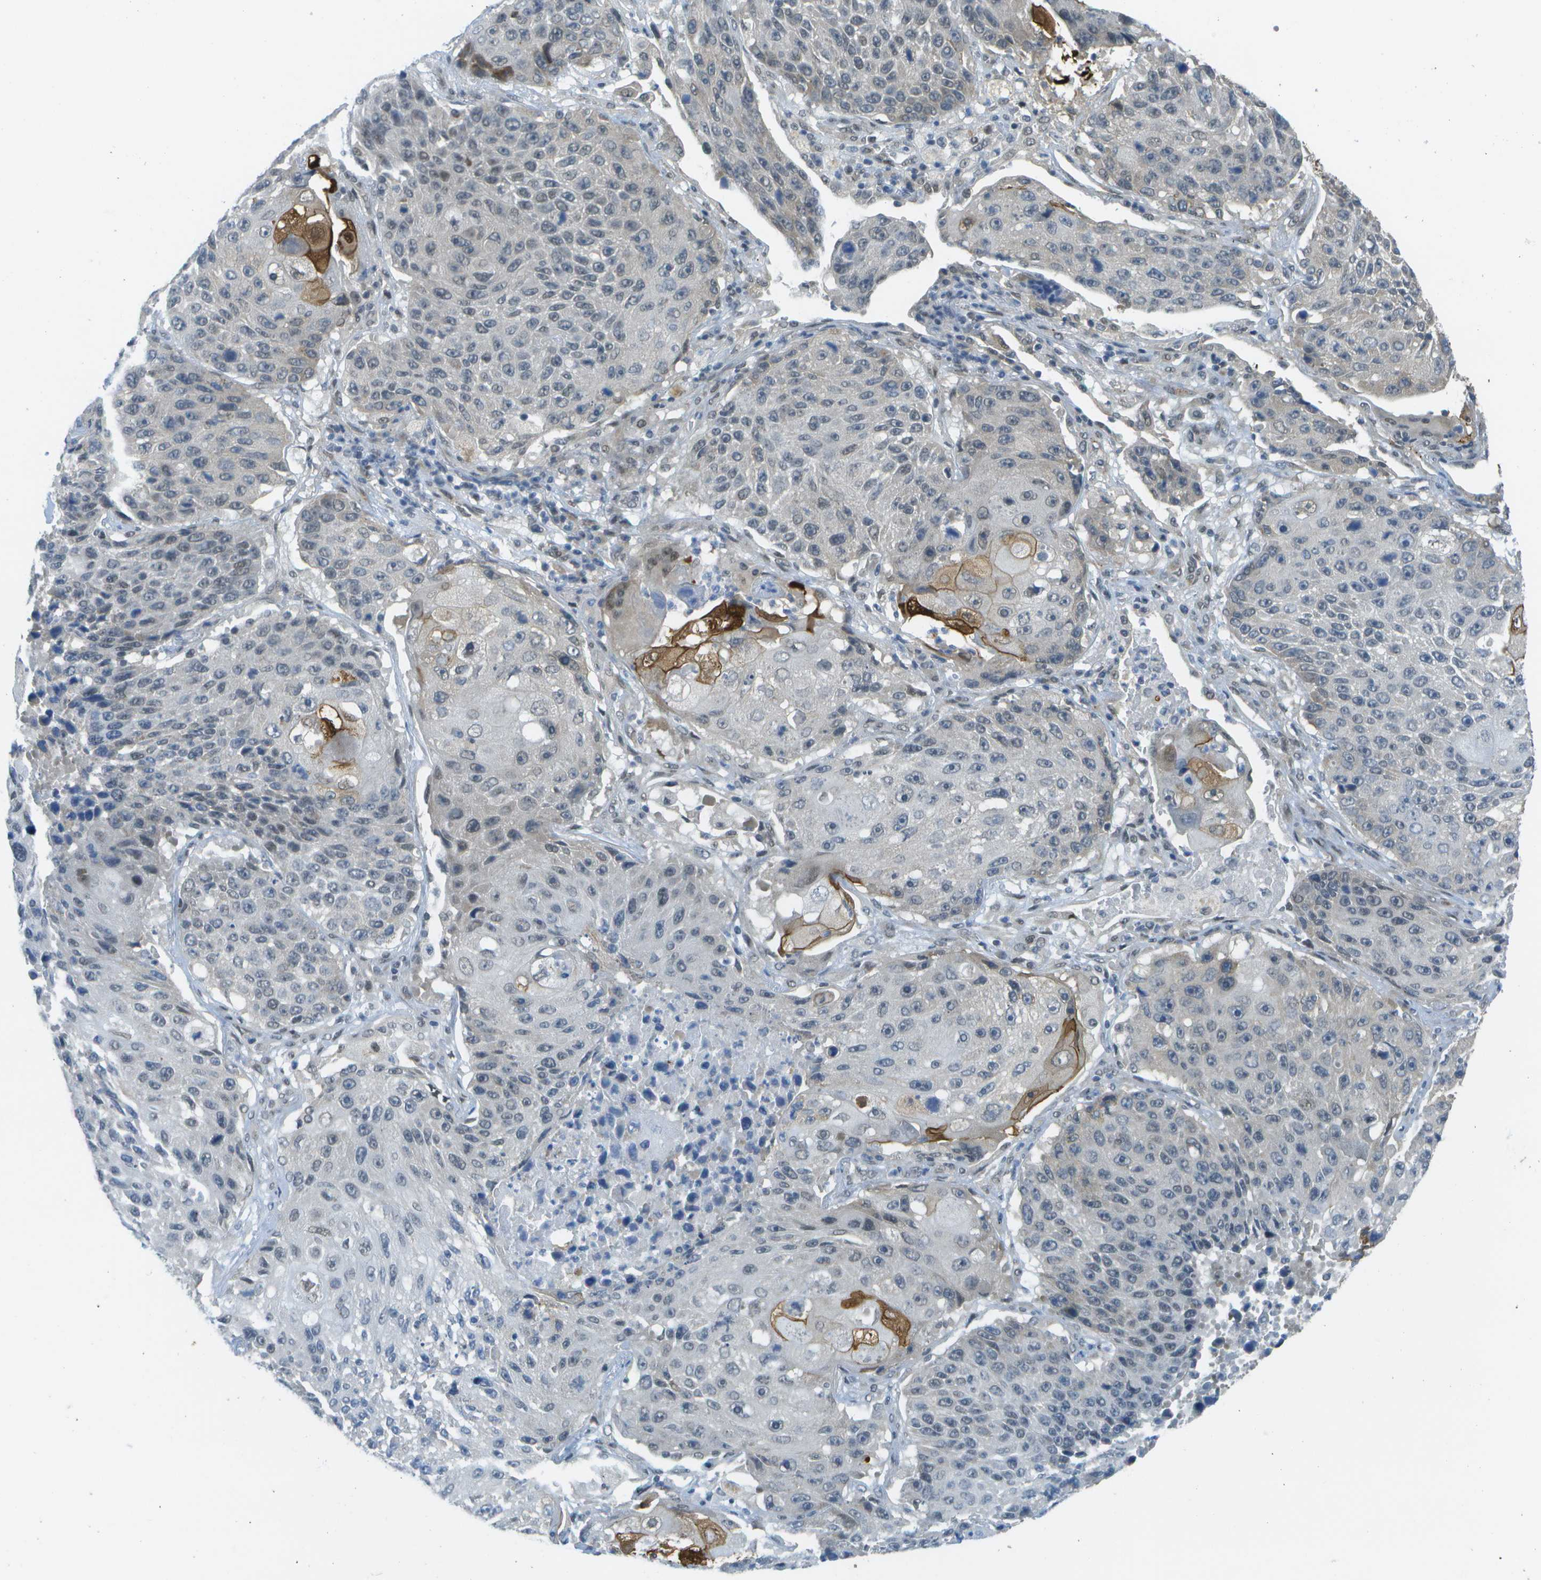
{"staining": {"intensity": "negative", "quantity": "none", "location": "none"}, "tissue": "lung cancer", "cell_type": "Tumor cells", "image_type": "cancer", "snomed": [{"axis": "morphology", "description": "Squamous cell carcinoma, NOS"}, {"axis": "topography", "description": "Lung"}], "caption": "Immunohistochemical staining of human lung cancer displays no significant expression in tumor cells. The staining was performed using DAB to visualize the protein expression in brown, while the nuclei were stained in blue with hematoxylin (Magnification: 20x).", "gene": "ARID1B", "patient": {"sex": "male", "age": 61}}